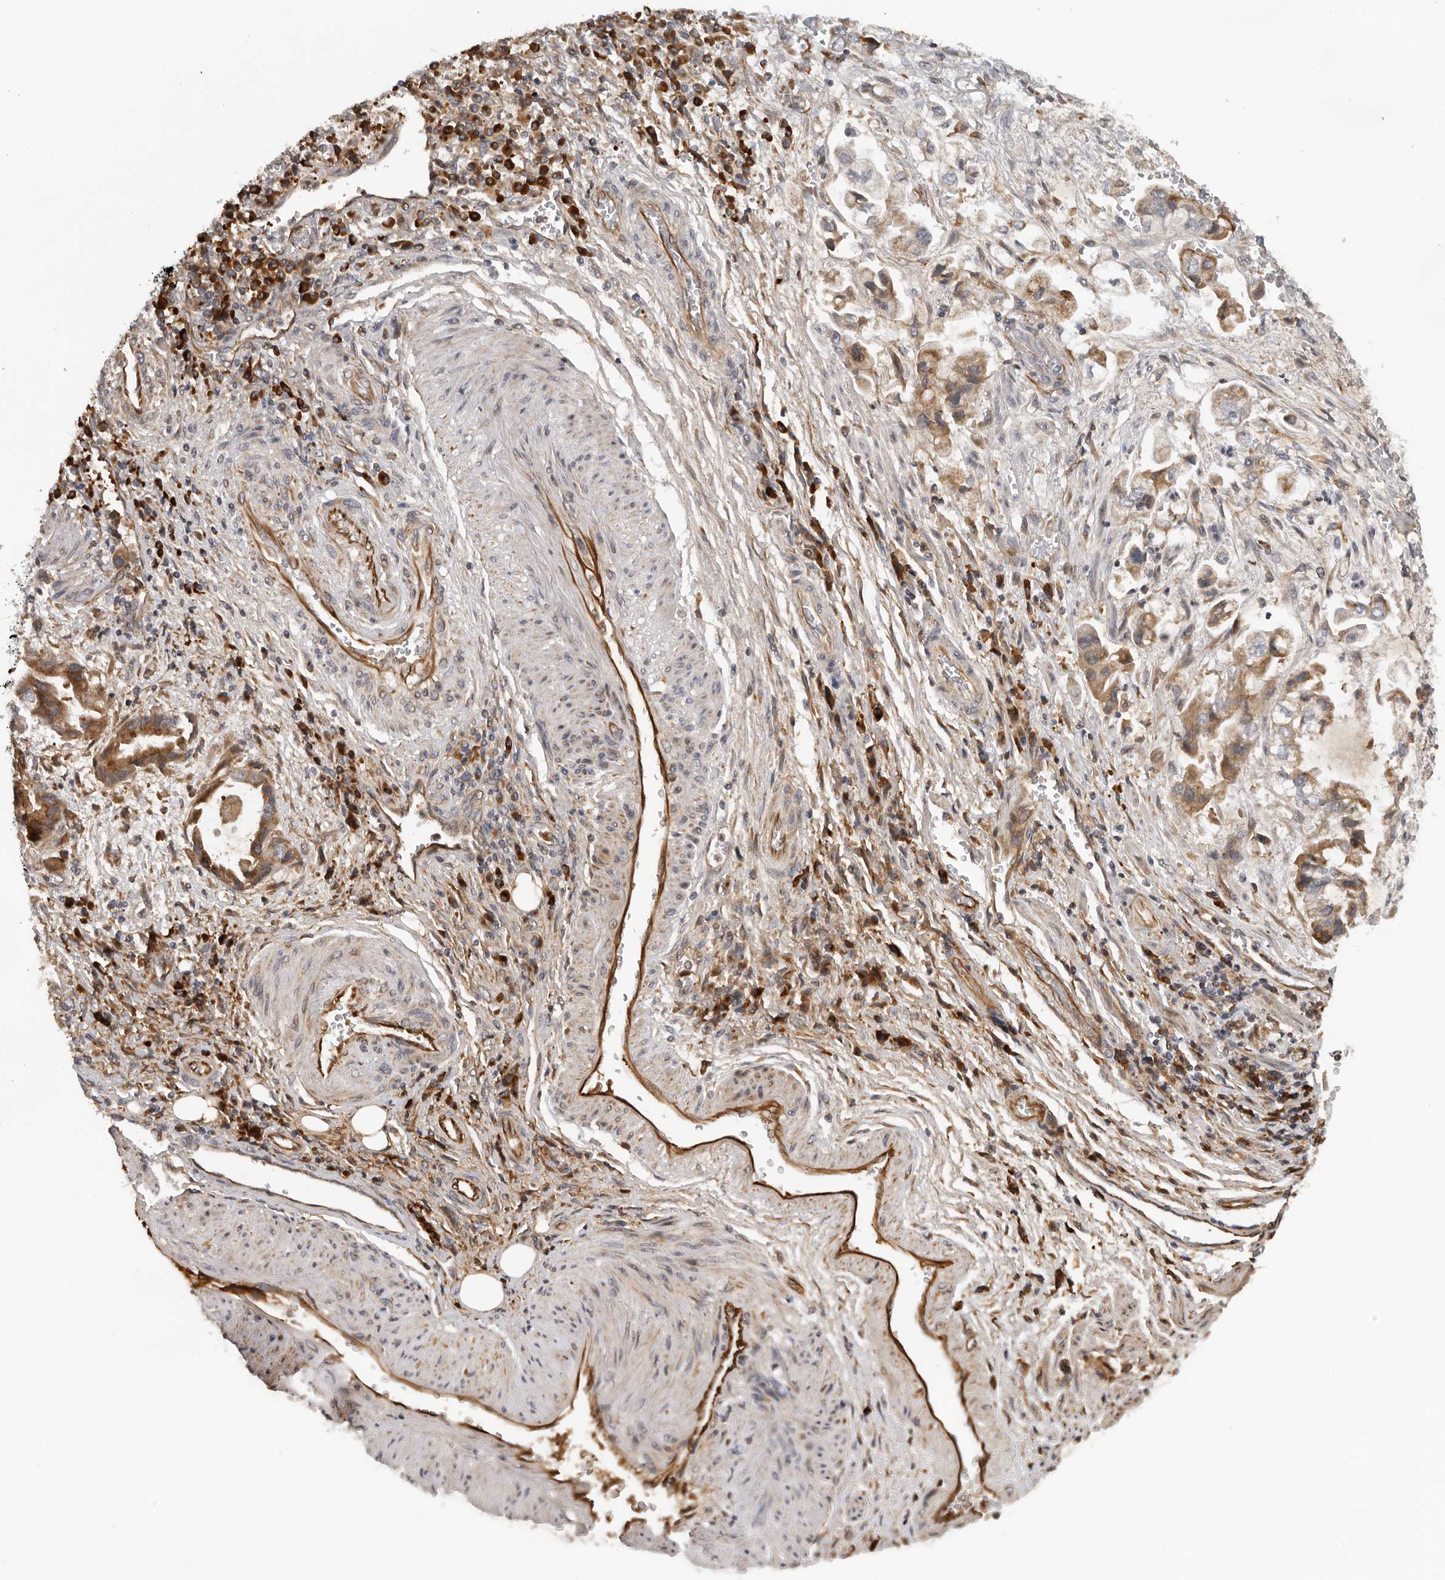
{"staining": {"intensity": "moderate", "quantity": ">75%", "location": "cytoplasmic/membranous"}, "tissue": "stomach cancer", "cell_type": "Tumor cells", "image_type": "cancer", "snomed": [{"axis": "morphology", "description": "Adenocarcinoma, NOS"}, {"axis": "topography", "description": "Stomach"}], "caption": "This is a photomicrograph of immunohistochemistry (IHC) staining of stomach cancer (adenocarcinoma), which shows moderate positivity in the cytoplasmic/membranous of tumor cells.", "gene": "RNF157", "patient": {"sex": "male", "age": 62}}